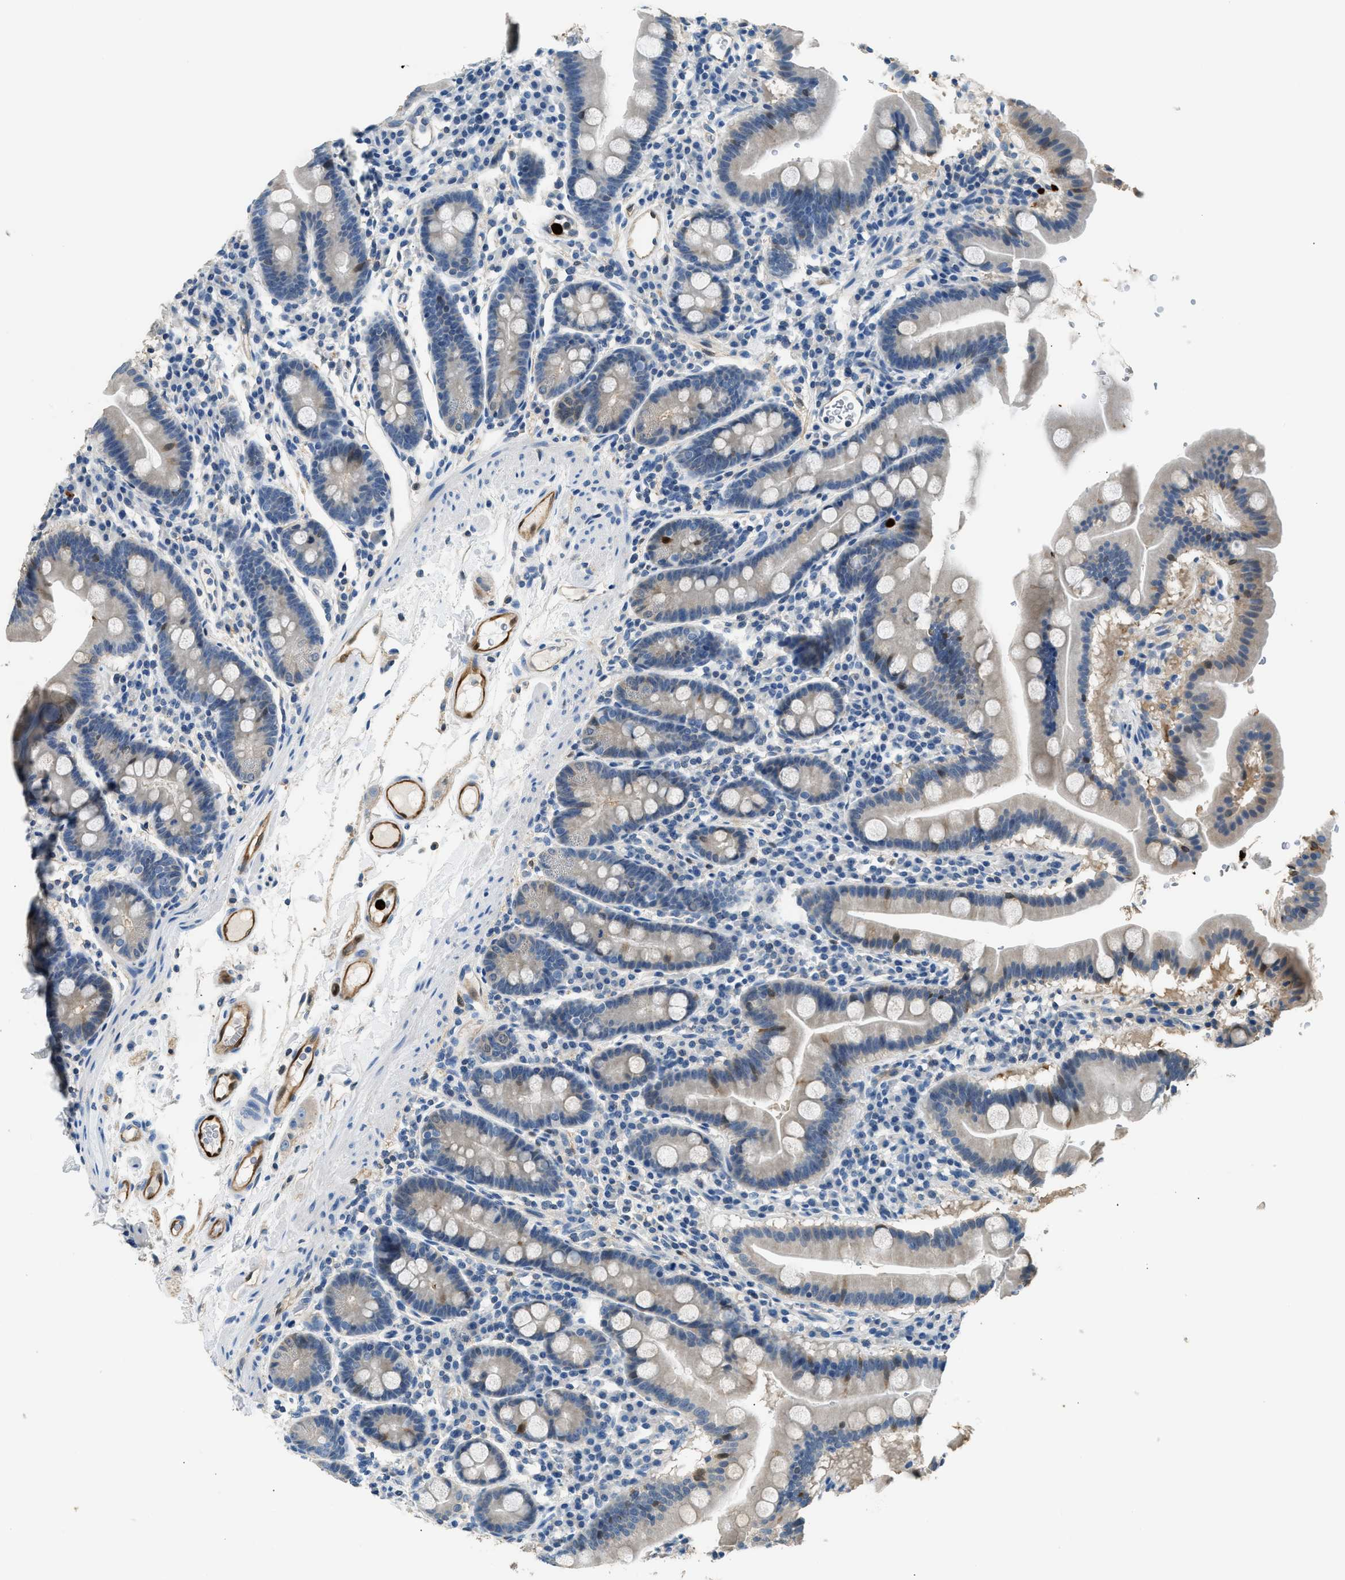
{"staining": {"intensity": "weak", "quantity": "25%-75%", "location": "cytoplasmic/membranous"}, "tissue": "duodenum", "cell_type": "Glandular cells", "image_type": "normal", "snomed": [{"axis": "morphology", "description": "Normal tissue, NOS"}, {"axis": "topography", "description": "Duodenum"}], "caption": "Human duodenum stained with a protein marker shows weak staining in glandular cells.", "gene": "ANXA3", "patient": {"sex": "male", "age": 50}}